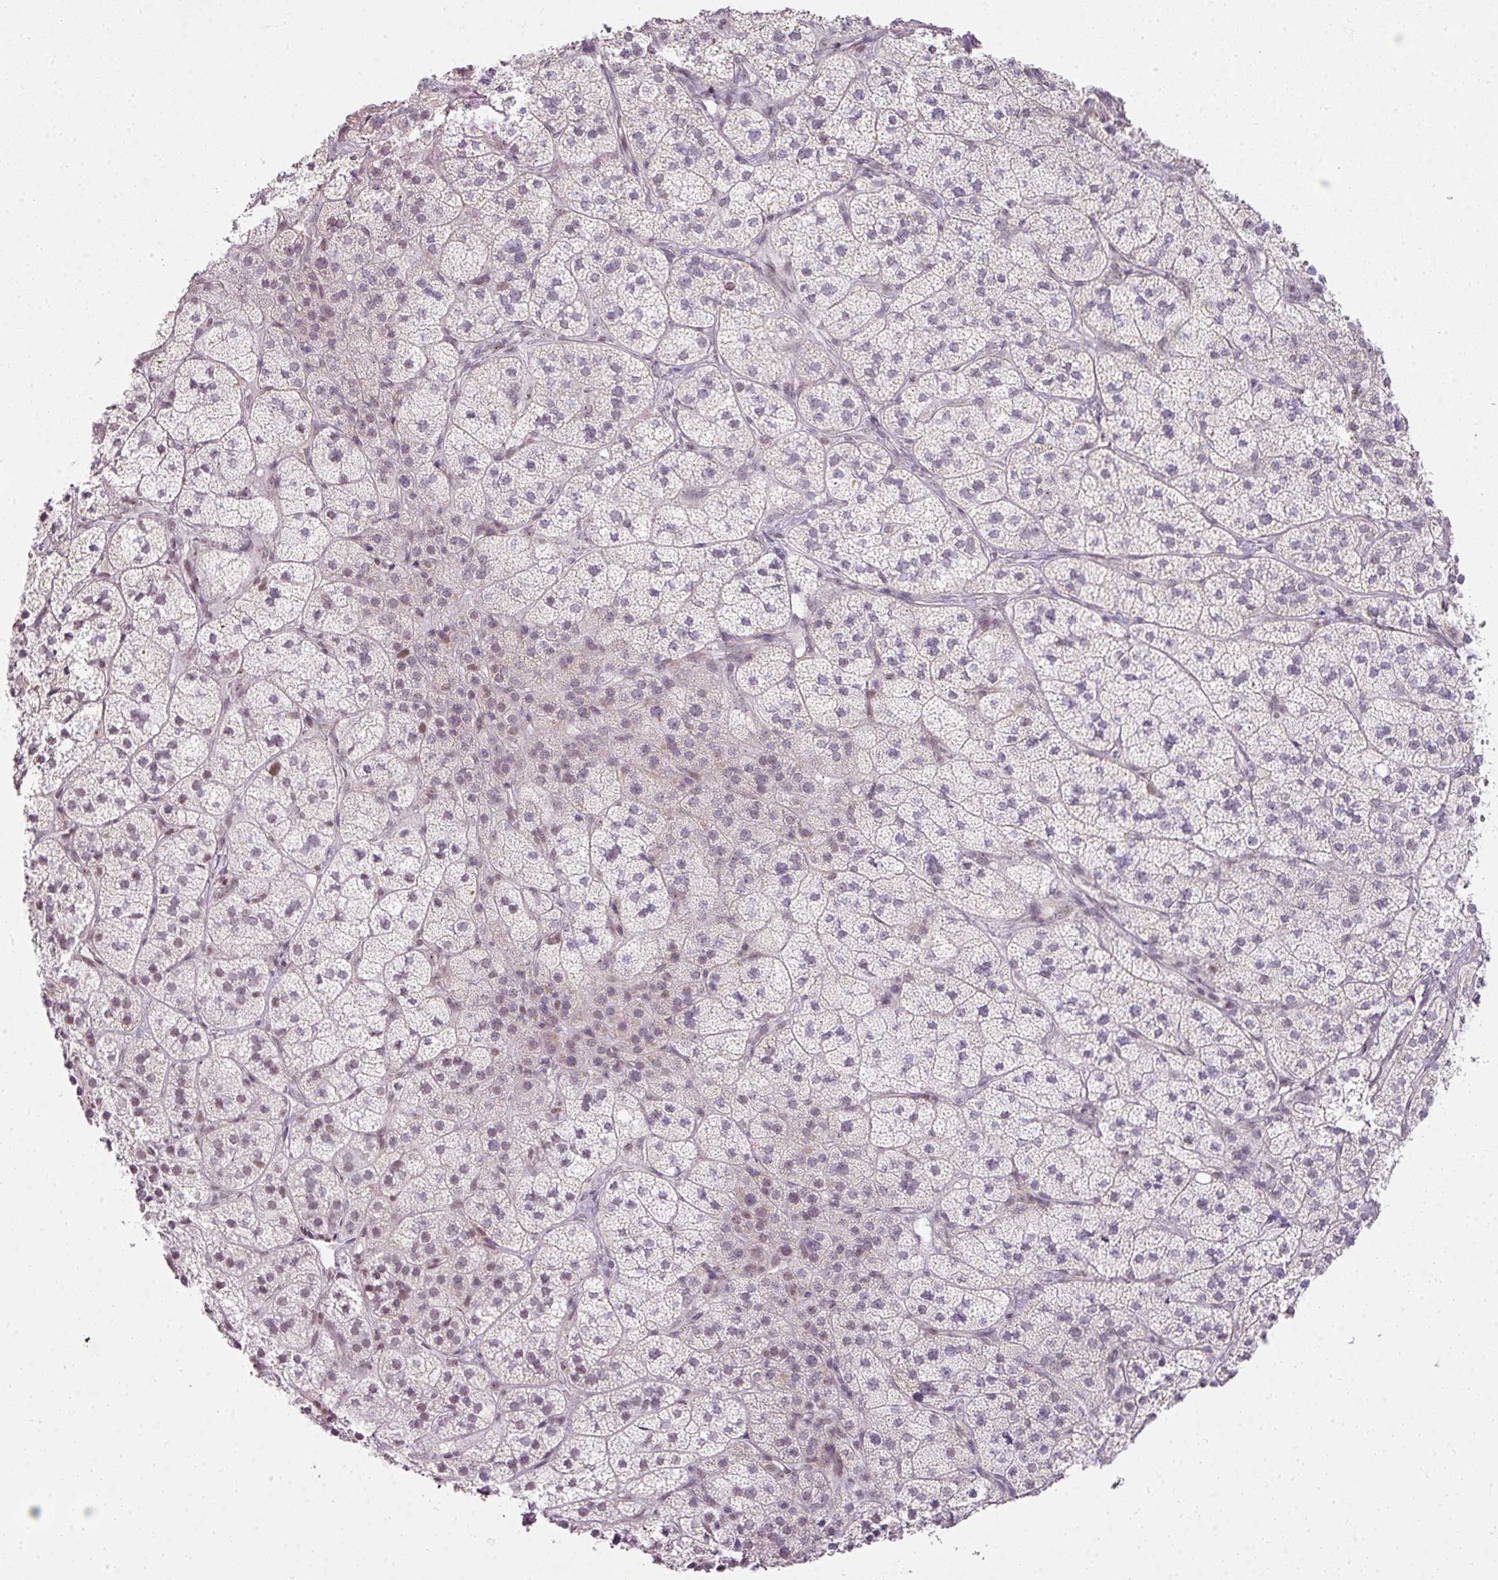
{"staining": {"intensity": "moderate", "quantity": "25%-75%", "location": "nuclear"}, "tissue": "adrenal gland", "cell_type": "Glandular cells", "image_type": "normal", "snomed": [{"axis": "morphology", "description": "Normal tissue, NOS"}, {"axis": "topography", "description": "Adrenal gland"}], "caption": "Immunohistochemistry photomicrograph of normal human adrenal gland stained for a protein (brown), which demonstrates medium levels of moderate nuclear expression in about 25%-75% of glandular cells.", "gene": "FAM32A", "patient": {"sex": "female", "age": 58}}